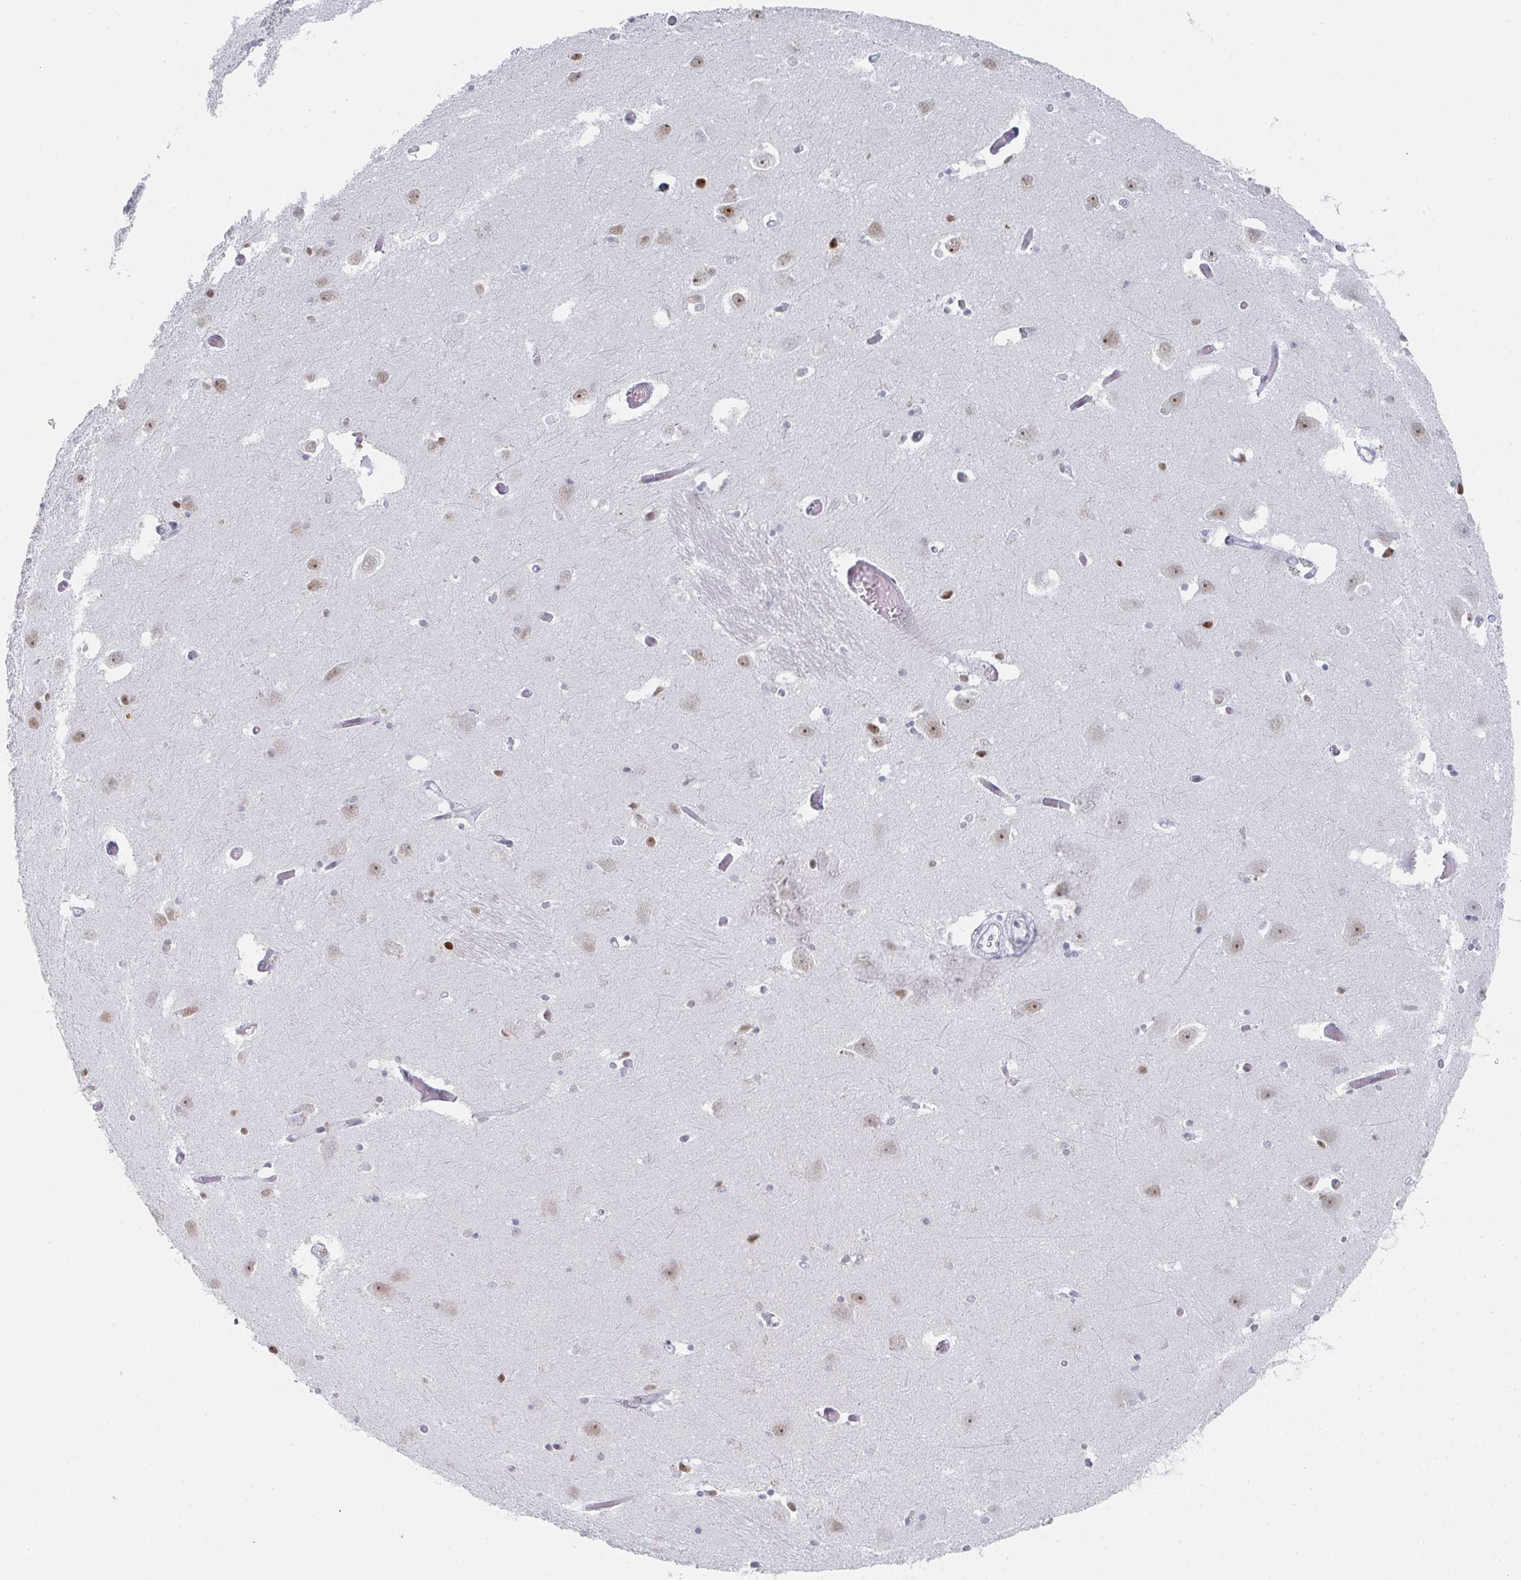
{"staining": {"intensity": "moderate", "quantity": ">75%", "location": "nuclear"}, "tissue": "caudate", "cell_type": "Glial cells", "image_type": "normal", "snomed": [{"axis": "morphology", "description": "Normal tissue, NOS"}, {"axis": "topography", "description": "Lateral ventricle wall"}, {"axis": "topography", "description": "Hippocampus"}], "caption": "Moderate nuclear staining is identified in about >75% of glial cells in benign caudate. (IHC, brightfield microscopy, high magnification).", "gene": "POU2AF2", "patient": {"sex": "female", "age": 63}}